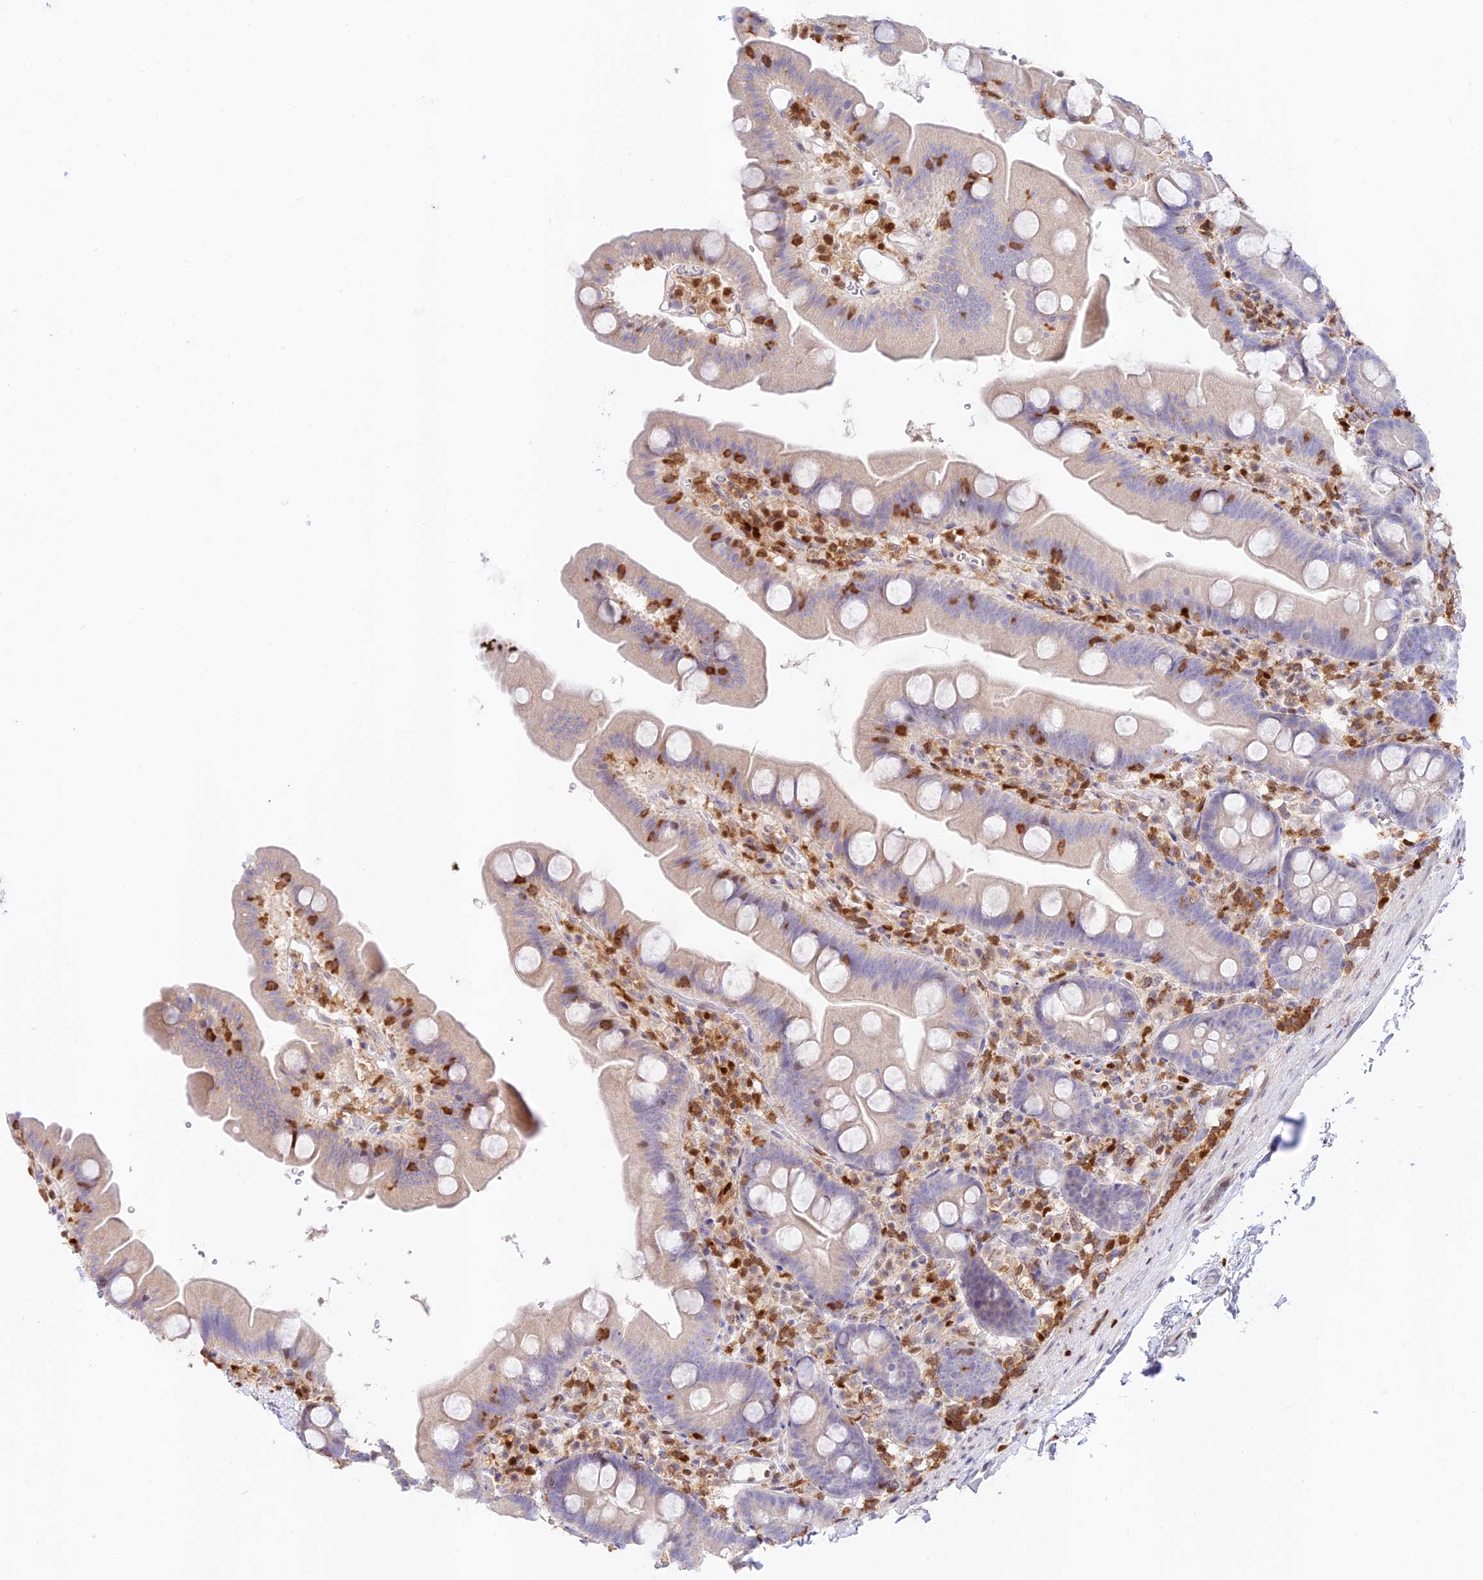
{"staining": {"intensity": "negative", "quantity": "none", "location": "none"}, "tissue": "small intestine", "cell_type": "Glandular cells", "image_type": "normal", "snomed": [{"axis": "morphology", "description": "Normal tissue, NOS"}, {"axis": "topography", "description": "Small intestine"}], "caption": "This is an immunohistochemistry image of unremarkable small intestine. There is no positivity in glandular cells.", "gene": "DENND1C", "patient": {"sex": "female", "age": 68}}